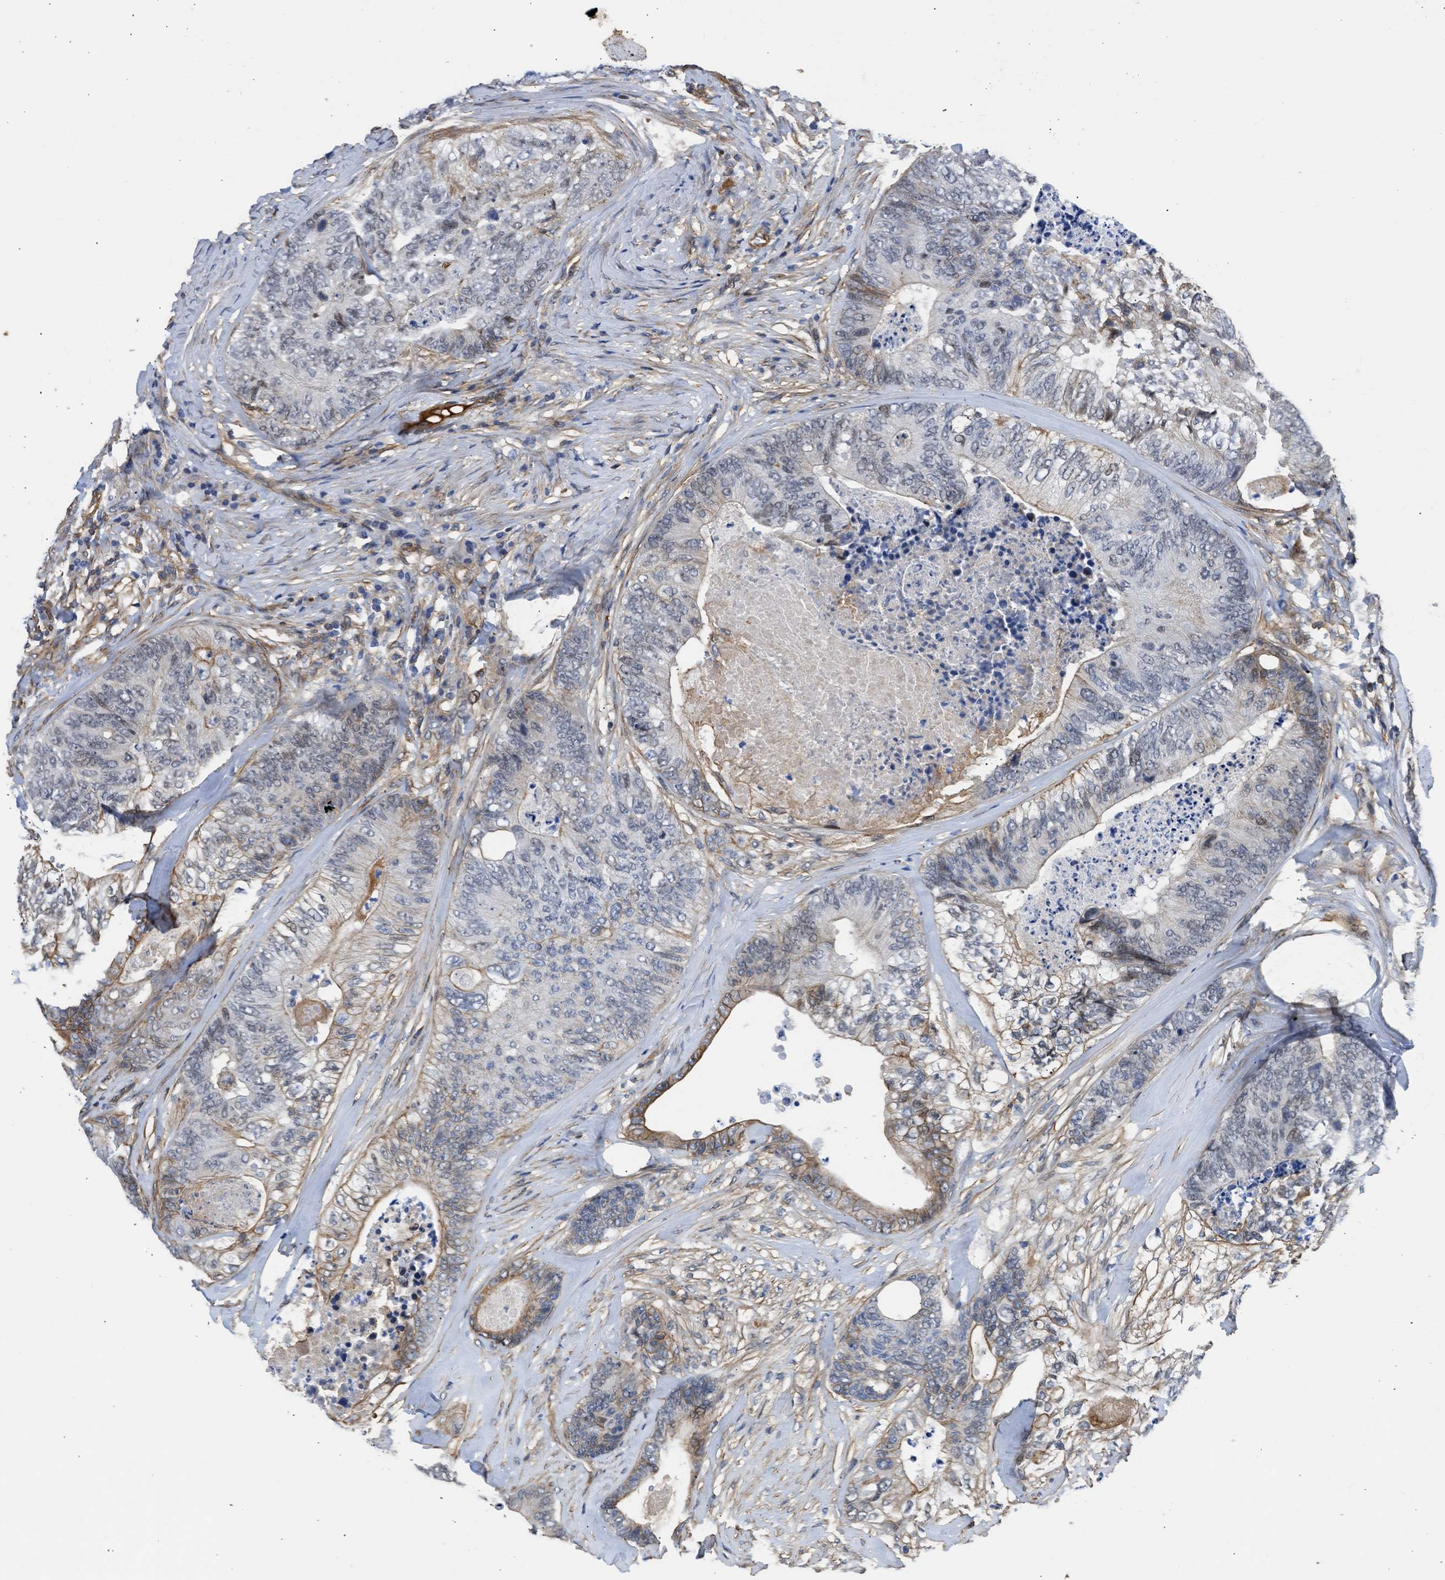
{"staining": {"intensity": "moderate", "quantity": "<25%", "location": "cytoplasmic/membranous"}, "tissue": "colorectal cancer", "cell_type": "Tumor cells", "image_type": "cancer", "snomed": [{"axis": "morphology", "description": "Adenocarcinoma, NOS"}, {"axis": "topography", "description": "Colon"}], "caption": "High-magnification brightfield microscopy of colorectal cancer (adenocarcinoma) stained with DAB (3,3'-diaminobenzidine) (brown) and counterstained with hematoxylin (blue). tumor cells exhibit moderate cytoplasmic/membranous positivity is present in approximately<25% of cells.", "gene": "MAS1L", "patient": {"sex": "female", "age": 67}}